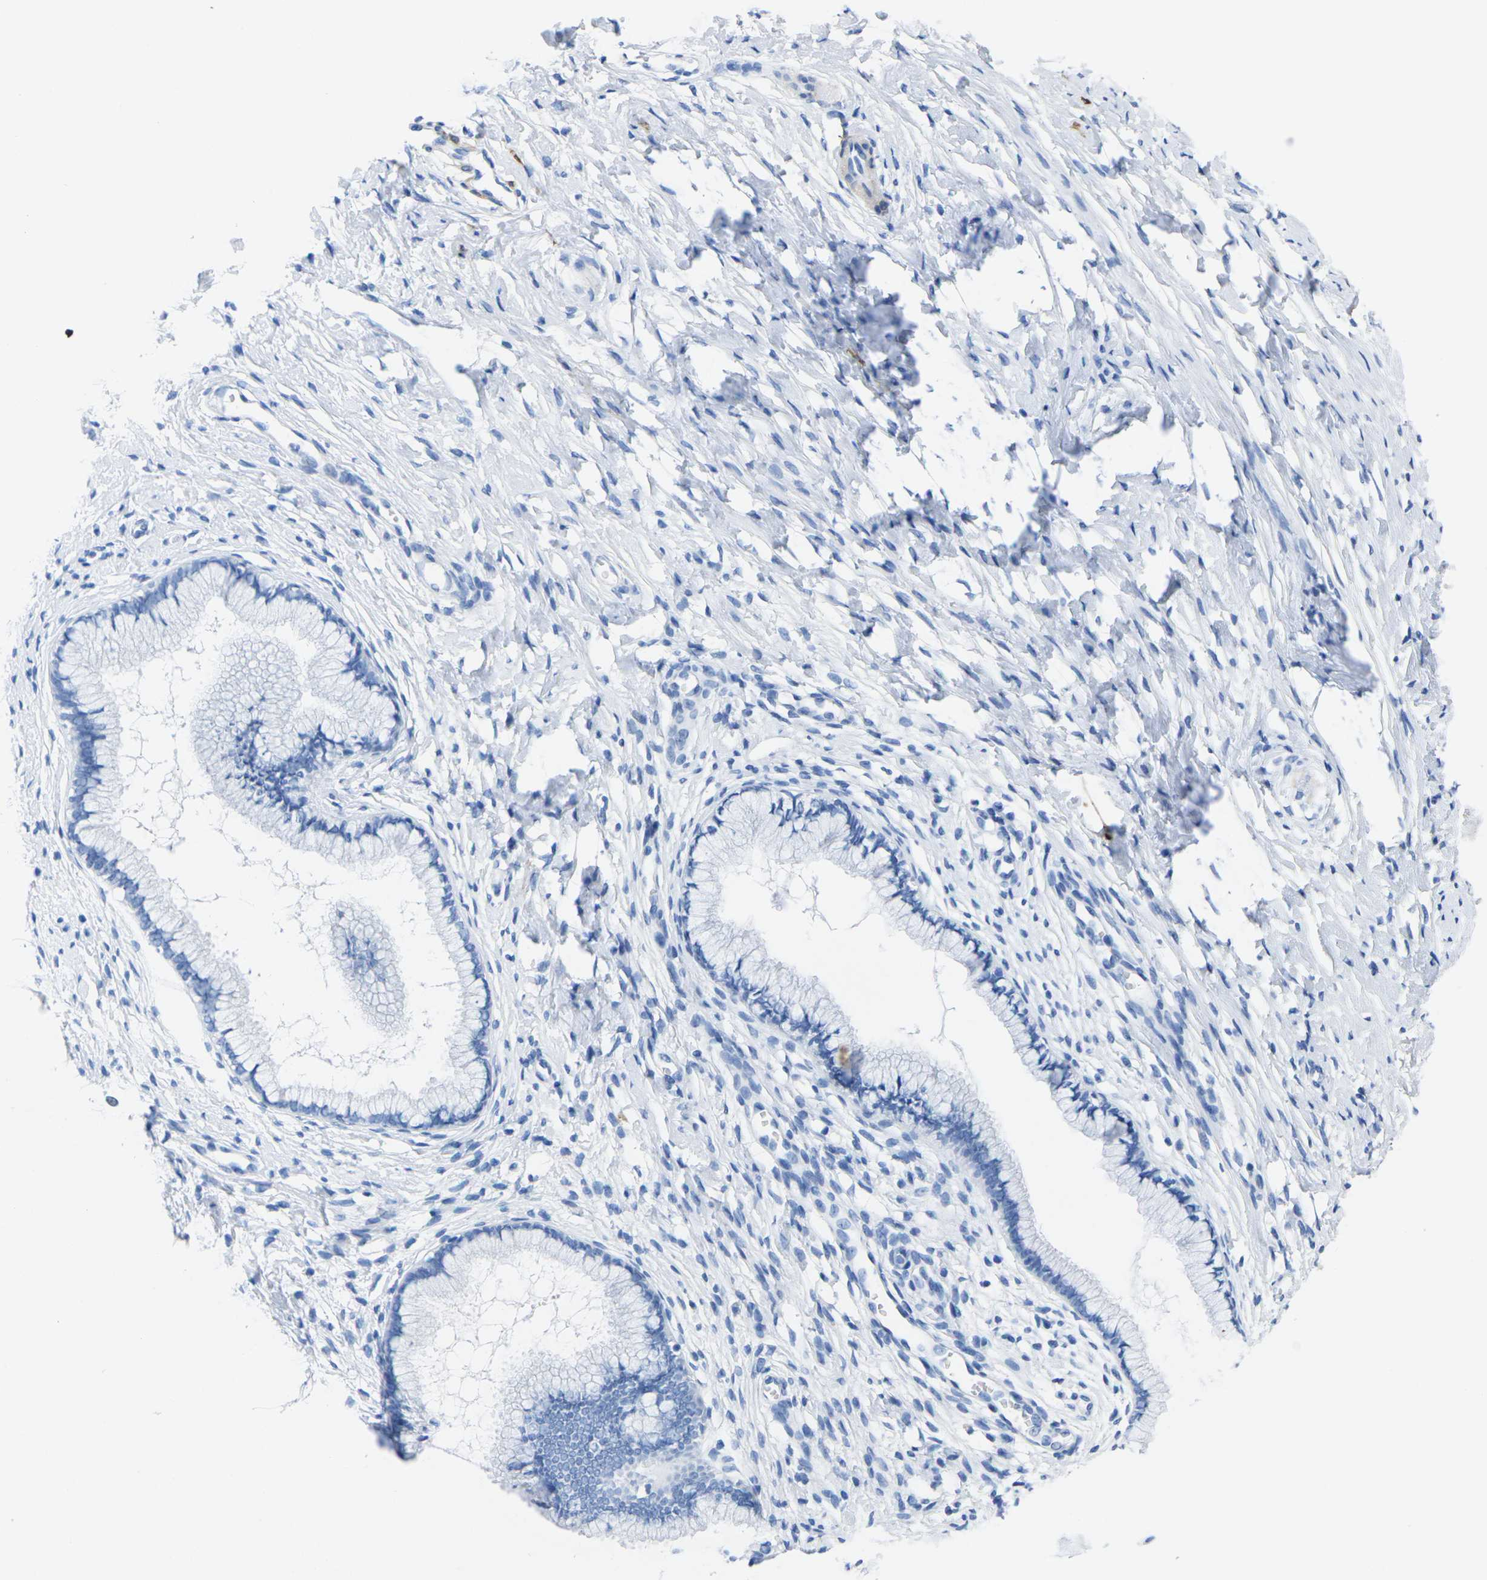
{"staining": {"intensity": "negative", "quantity": "none", "location": "none"}, "tissue": "cervix", "cell_type": "Glandular cells", "image_type": "normal", "snomed": [{"axis": "morphology", "description": "Normal tissue, NOS"}, {"axis": "topography", "description": "Cervix"}], "caption": "The IHC image has no significant expression in glandular cells of cervix.", "gene": "CNN1", "patient": {"sex": "female", "age": 65}}